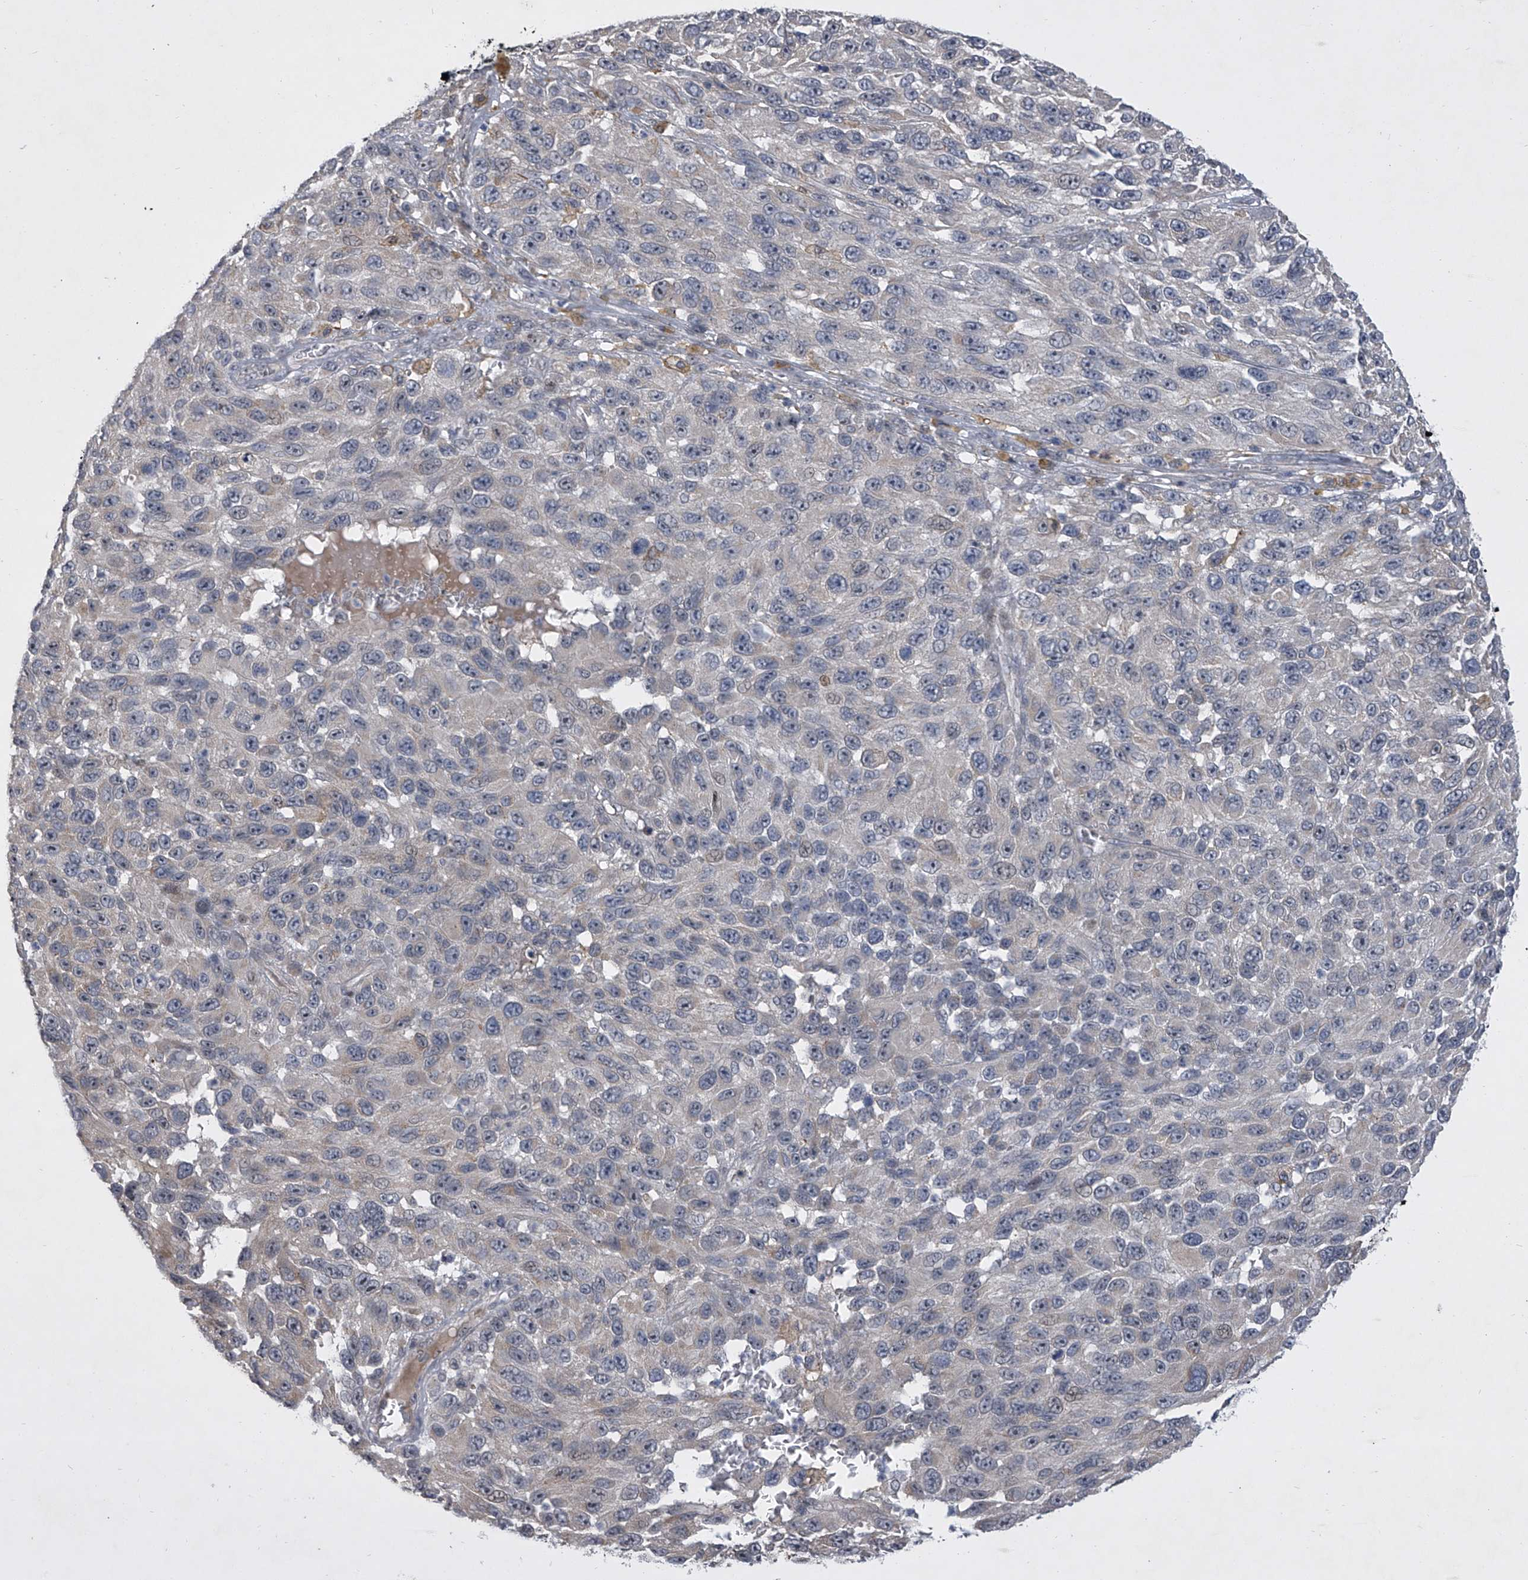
{"staining": {"intensity": "negative", "quantity": "none", "location": "none"}, "tissue": "melanoma", "cell_type": "Tumor cells", "image_type": "cancer", "snomed": [{"axis": "morphology", "description": "Malignant melanoma, NOS"}, {"axis": "topography", "description": "Skin"}], "caption": "DAB immunohistochemical staining of melanoma shows no significant staining in tumor cells.", "gene": "HEATR6", "patient": {"sex": "female", "age": 96}}